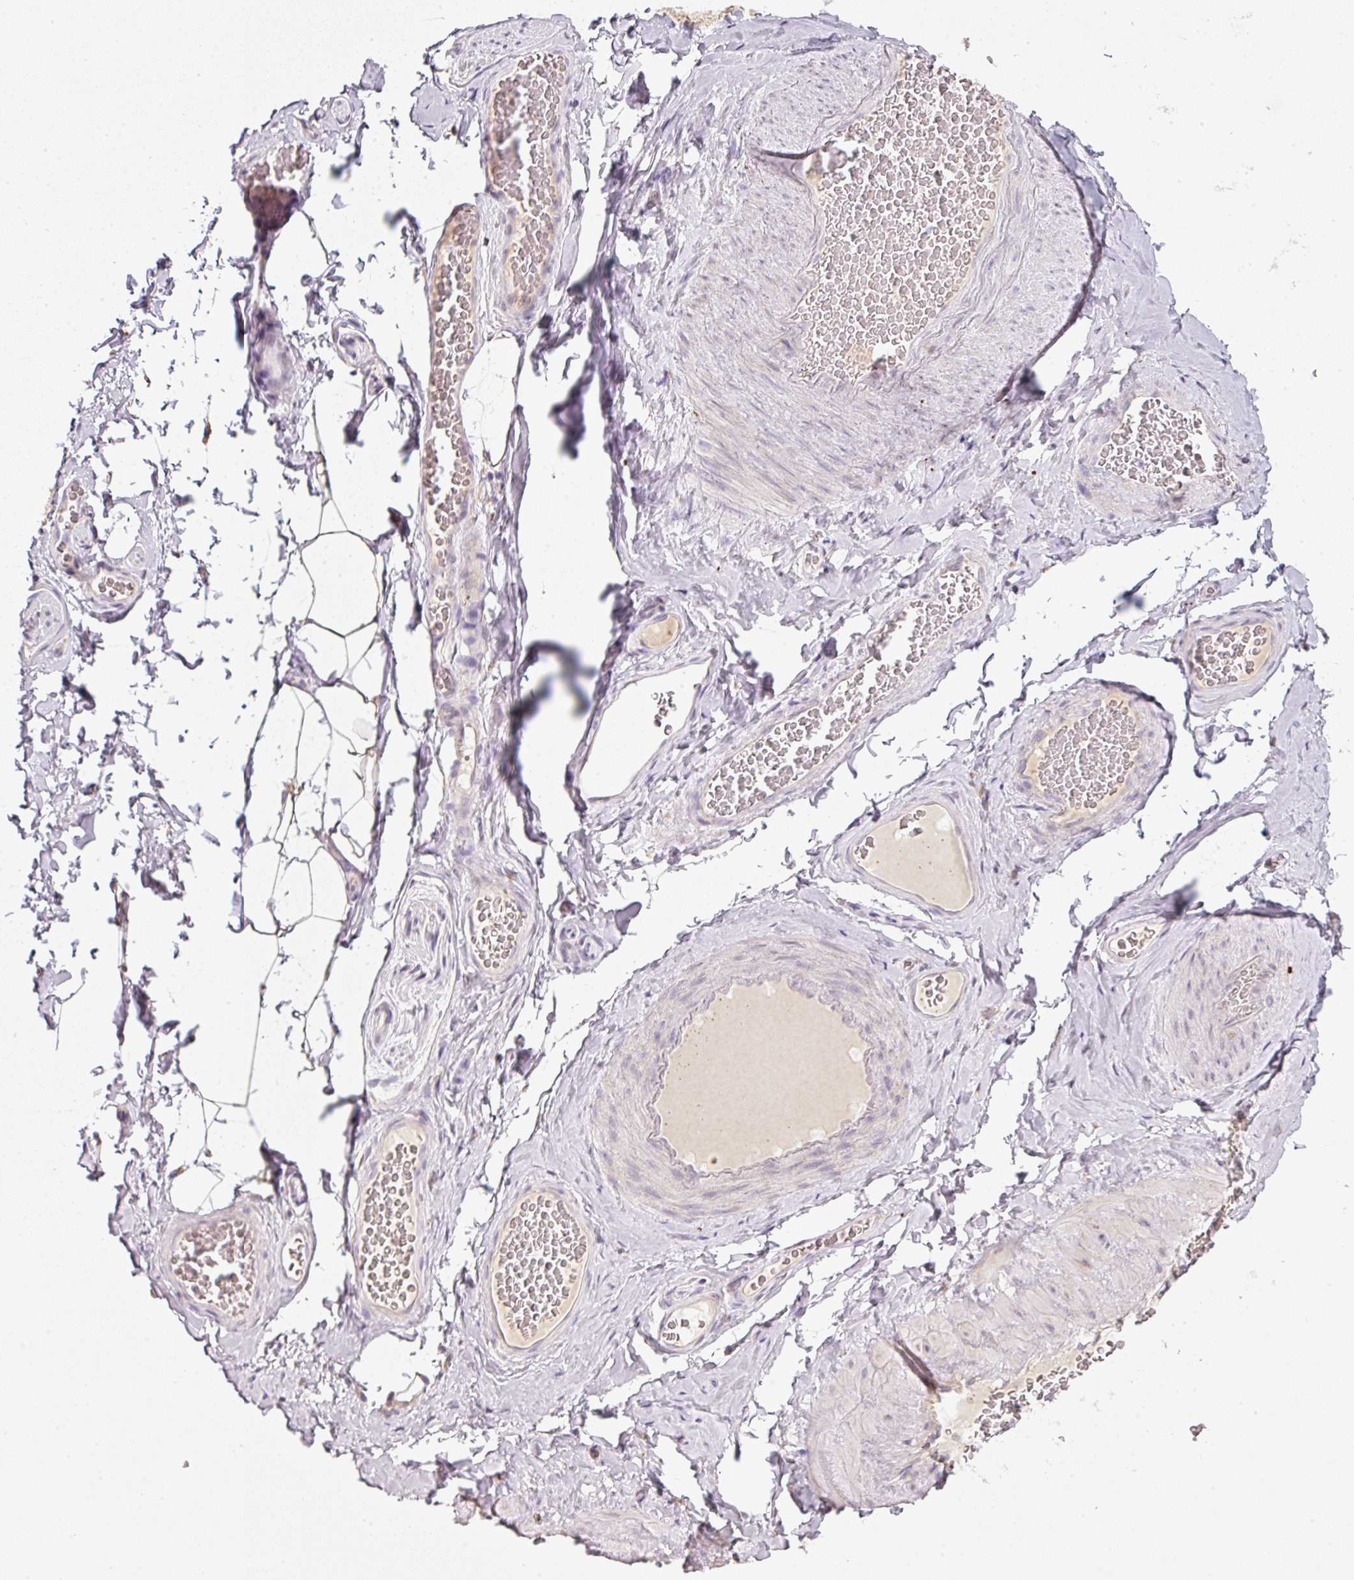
{"staining": {"intensity": "negative", "quantity": "none", "location": "none"}, "tissue": "adipose tissue", "cell_type": "Adipocytes", "image_type": "normal", "snomed": [{"axis": "morphology", "description": "Normal tissue, NOS"}, {"axis": "topography", "description": "Vascular tissue"}, {"axis": "topography", "description": "Peripheral nerve tissue"}], "caption": "Adipocytes show no significant protein positivity in unremarkable adipose tissue. The staining was performed using DAB to visualize the protein expression in brown, while the nuclei were stained in blue with hematoxylin (Magnification: 20x).", "gene": "MORN4", "patient": {"sex": "male", "age": 41}}